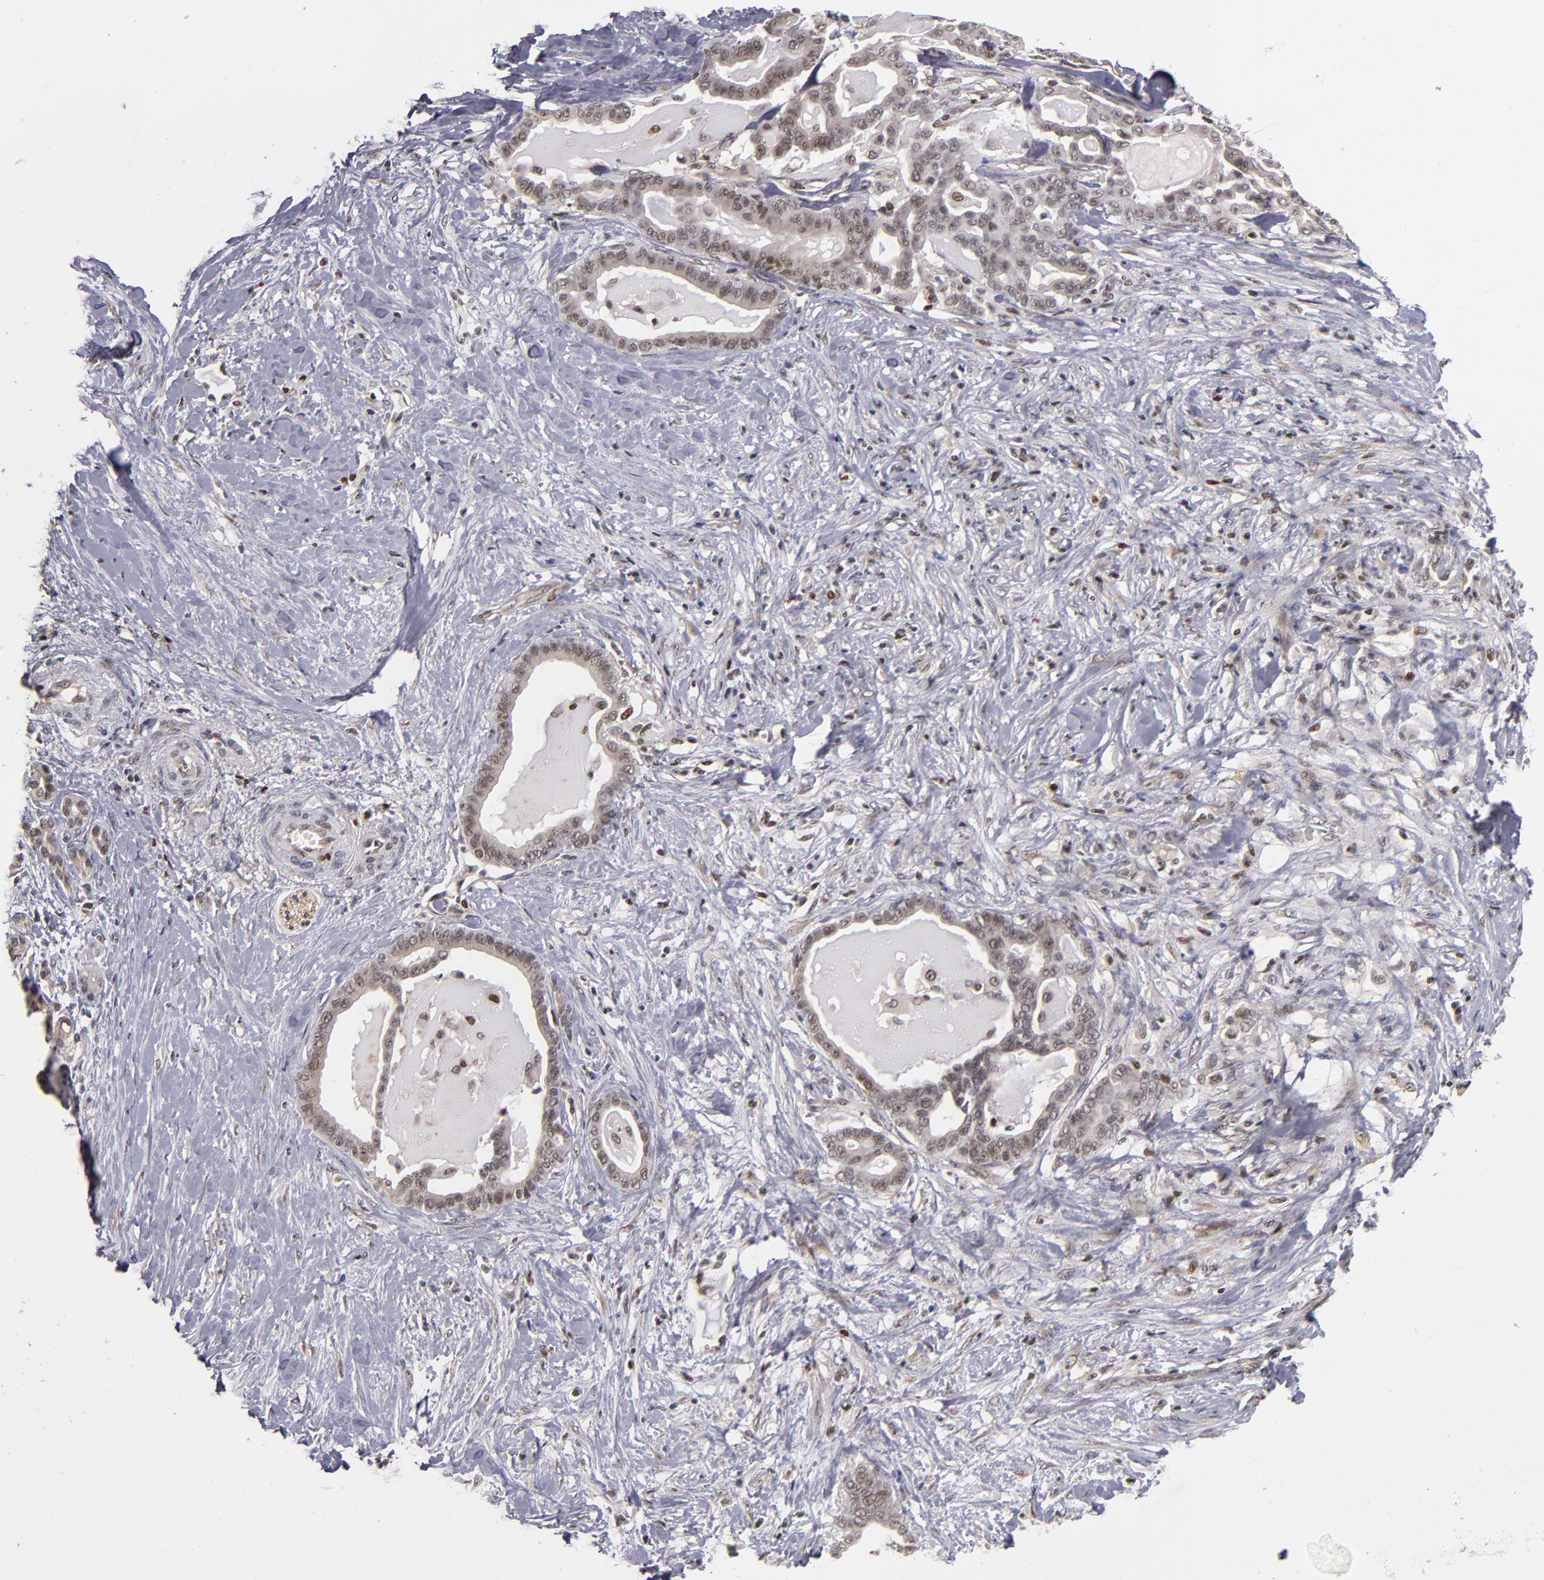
{"staining": {"intensity": "weak", "quantity": "<25%", "location": "nuclear"}, "tissue": "pancreatic cancer", "cell_type": "Tumor cells", "image_type": "cancer", "snomed": [{"axis": "morphology", "description": "Adenocarcinoma, NOS"}, {"axis": "topography", "description": "Pancreas"}], "caption": "Pancreatic adenocarcinoma was stained to show a protein in brown. There is no significant expression in tumor cells. (DAB immunohistochemistry (IHC) visualized using brightfield microscopy, high magnification).", "gene": "KDM6A", "patient": {"sex": "male", "age": 63}}